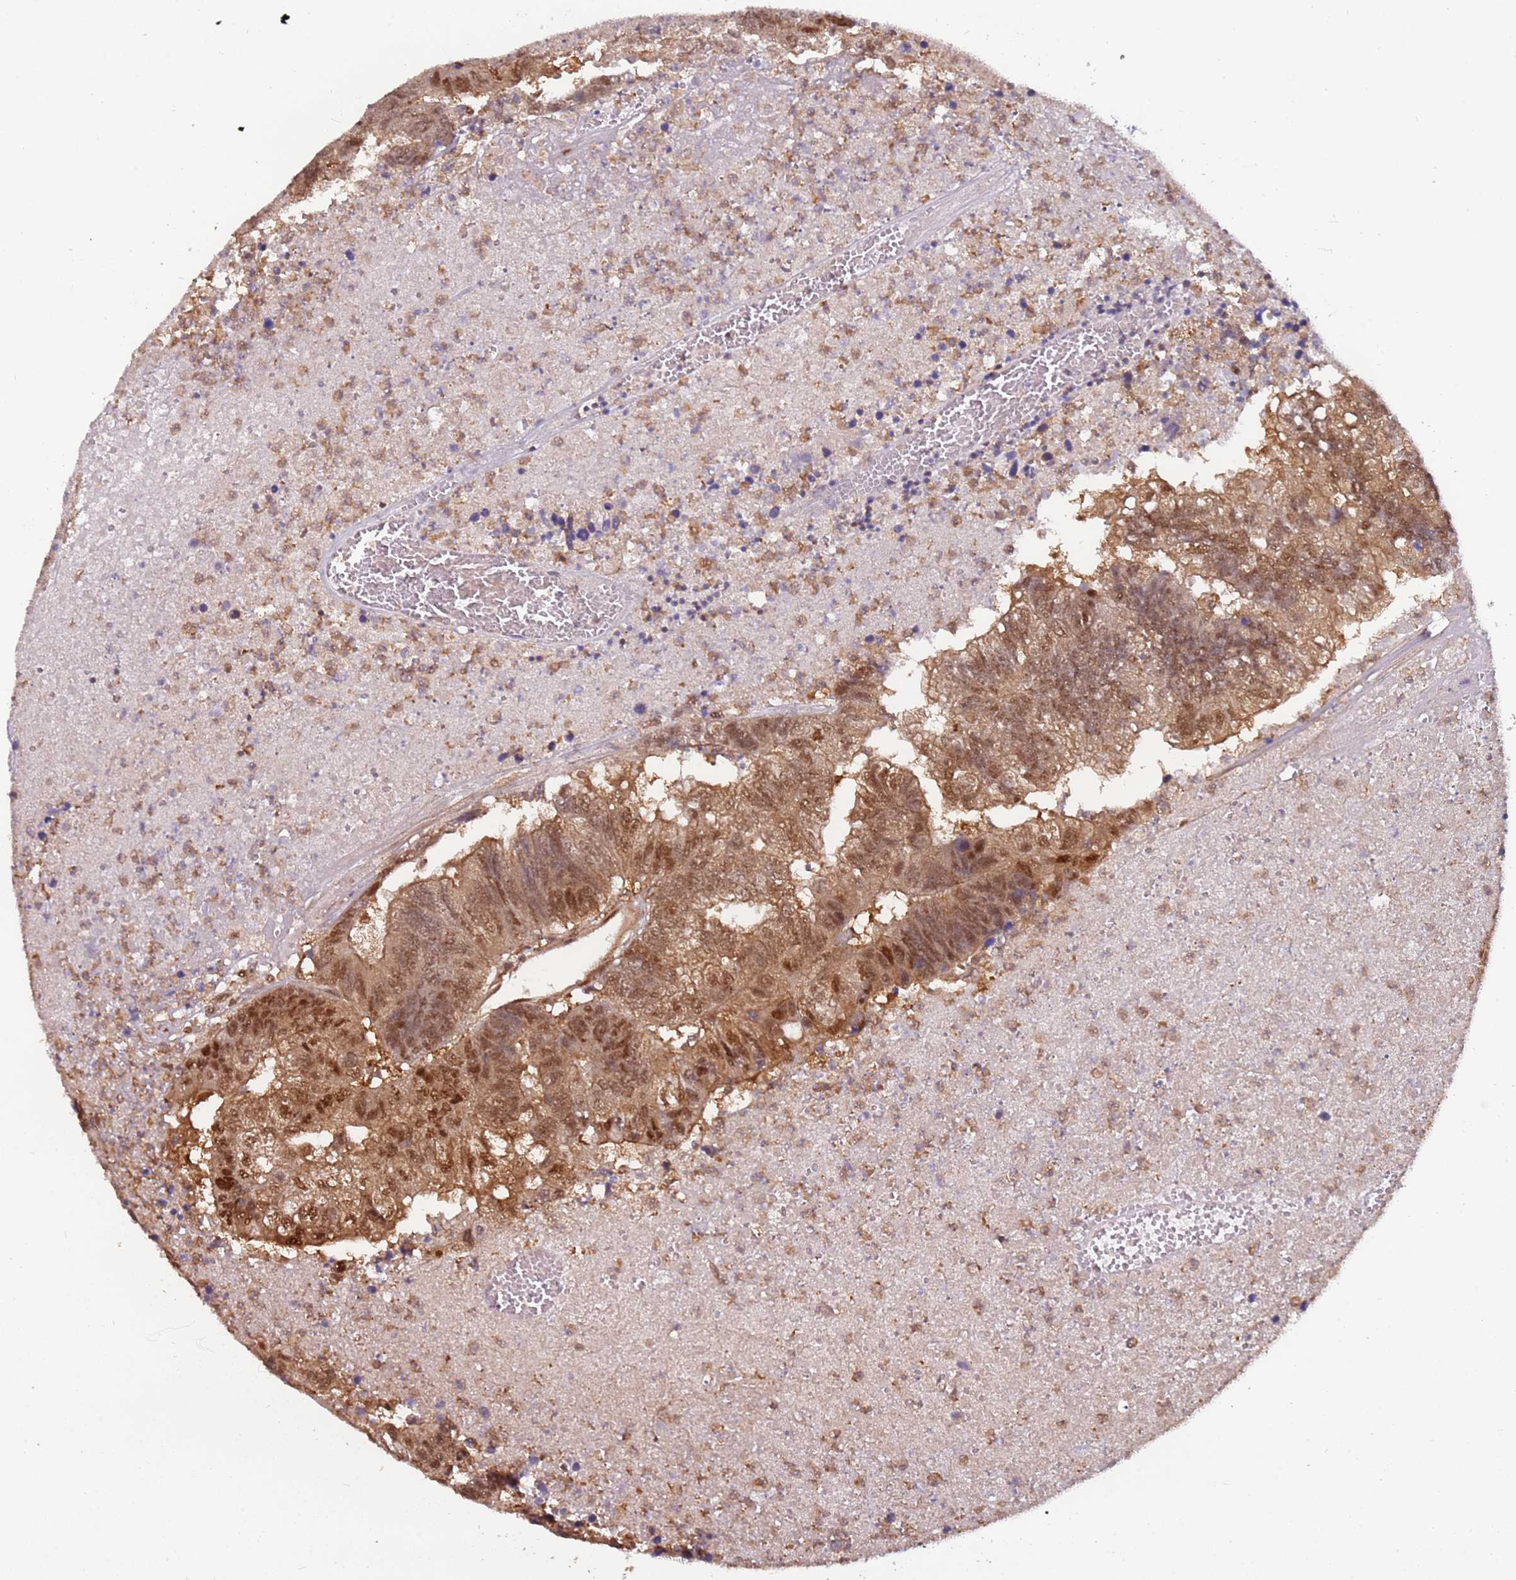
{"staining": {"intensity": "moderate", "quantity": ">75%", "location": "cytoplasmic/membranous,nuclear"}, "tissue": "colorectal cancer", "cell_type": "Tumor cells", "image_type": "cancer", "snomed": [{"axis": "morphology", "description": "Adenocarcinoma, NOS"}, {"axis": "topography", "description": "Colon"}], "caption": "A medium amount of moderate cytoplasmic/membranous and nuclear staining is present in approximately >75% of tumor cells in colorectal cancer tissue. (brown staining indicates protein expression, while blue staining denotes nuclei).", "gene": "PGLS", "patient": {"sex": "female", "age": 48}}